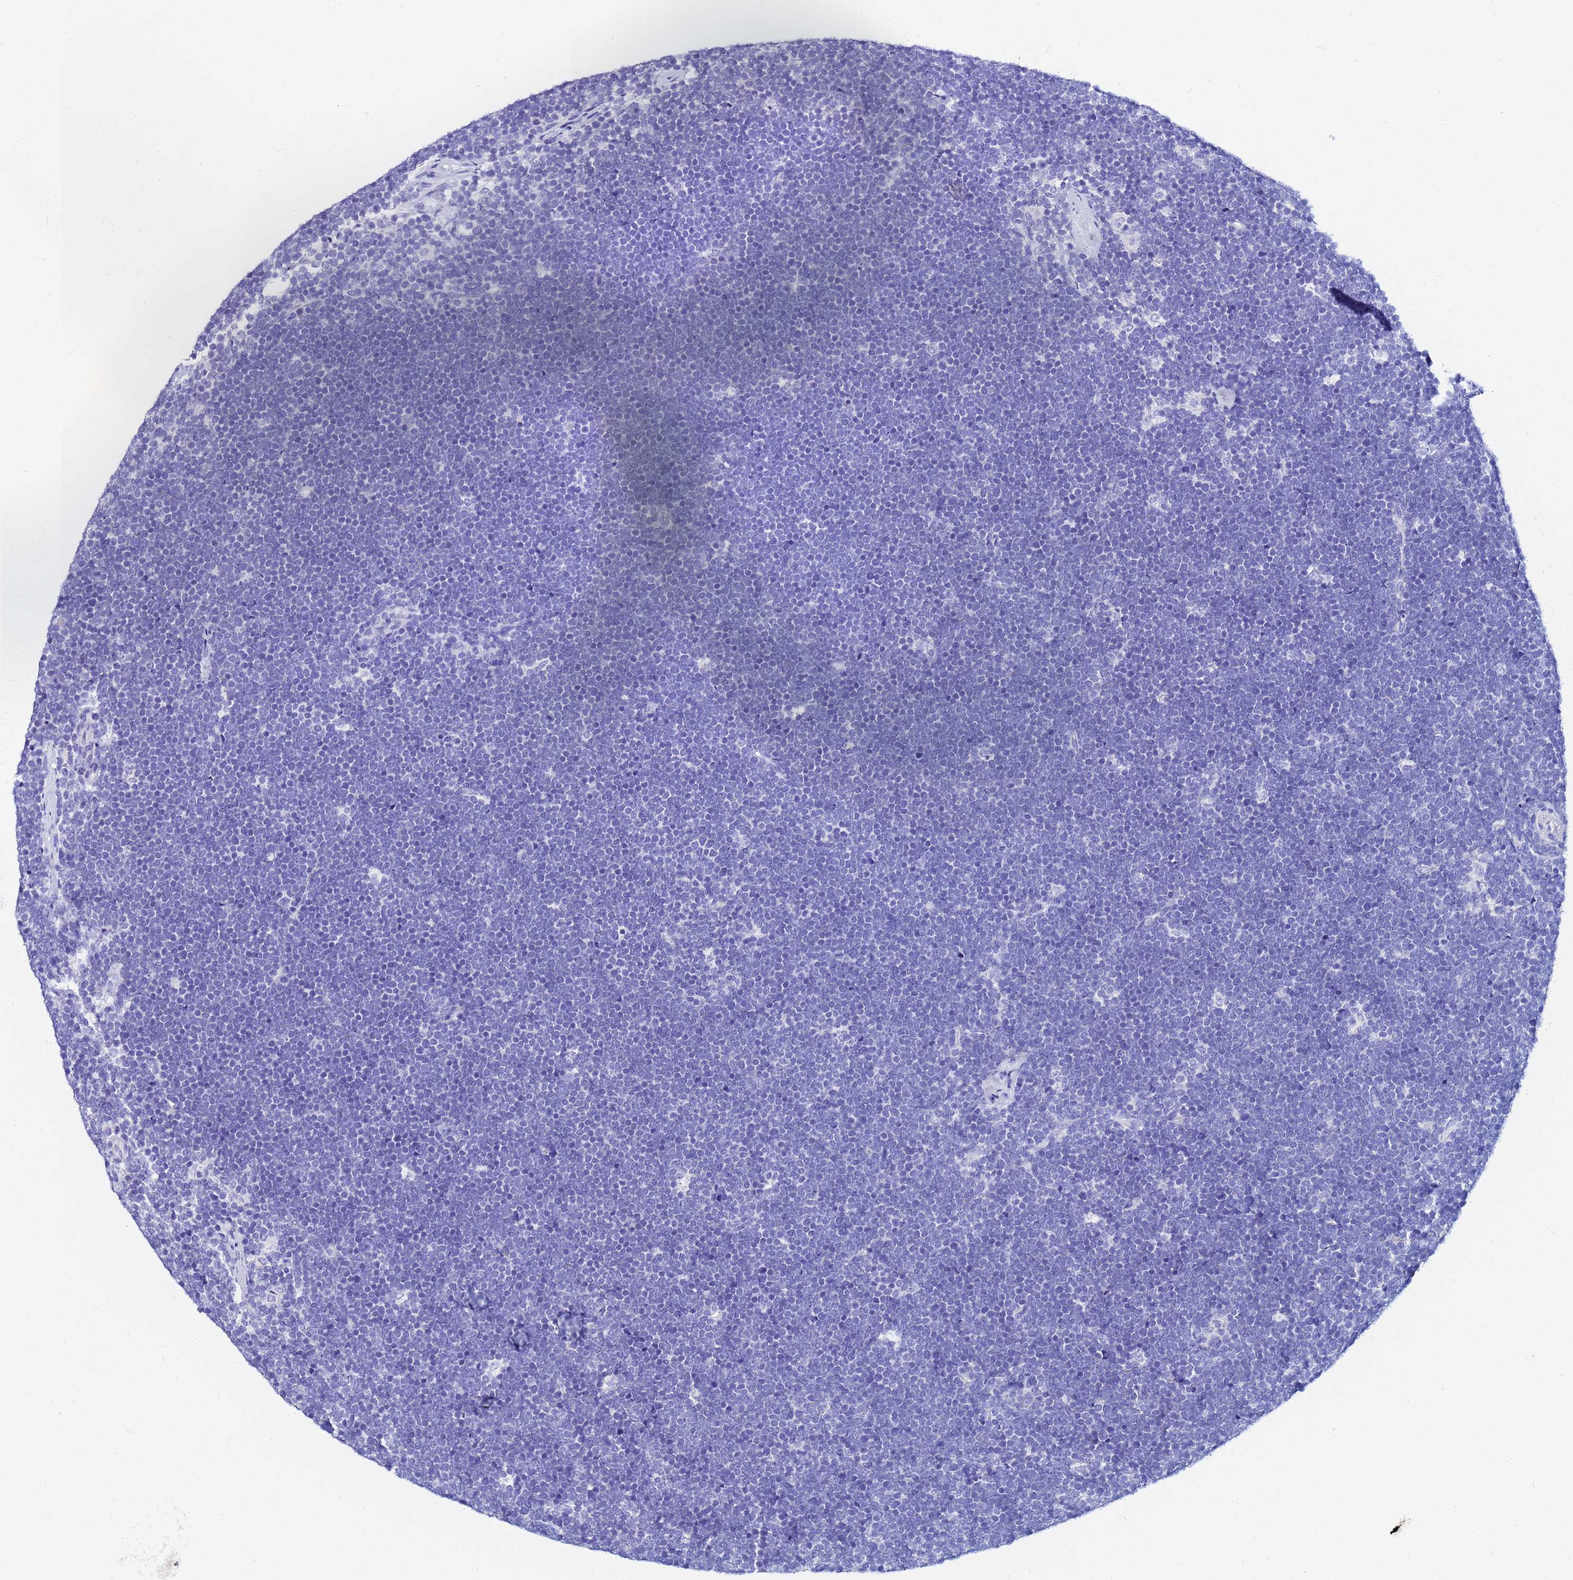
{"staining": {"intensity": "negative", "quantity": "none", "location": "none"}, "tissue": "lymphoma", "cell_type": "Tumor cells", "image_type": "cancer", "snomed": [{"axis": "morphology", "description": "Malignant lymphoma, non-Hodgkin's type, High grade"}, {"axis": "topography", "description": "Lymph node"}], "caption": "The photomicrograph shows no staining of tumor cells in lymphoma.", "gene": "PPP1R14C", "patient": {"sex": "male", "age": 13}}